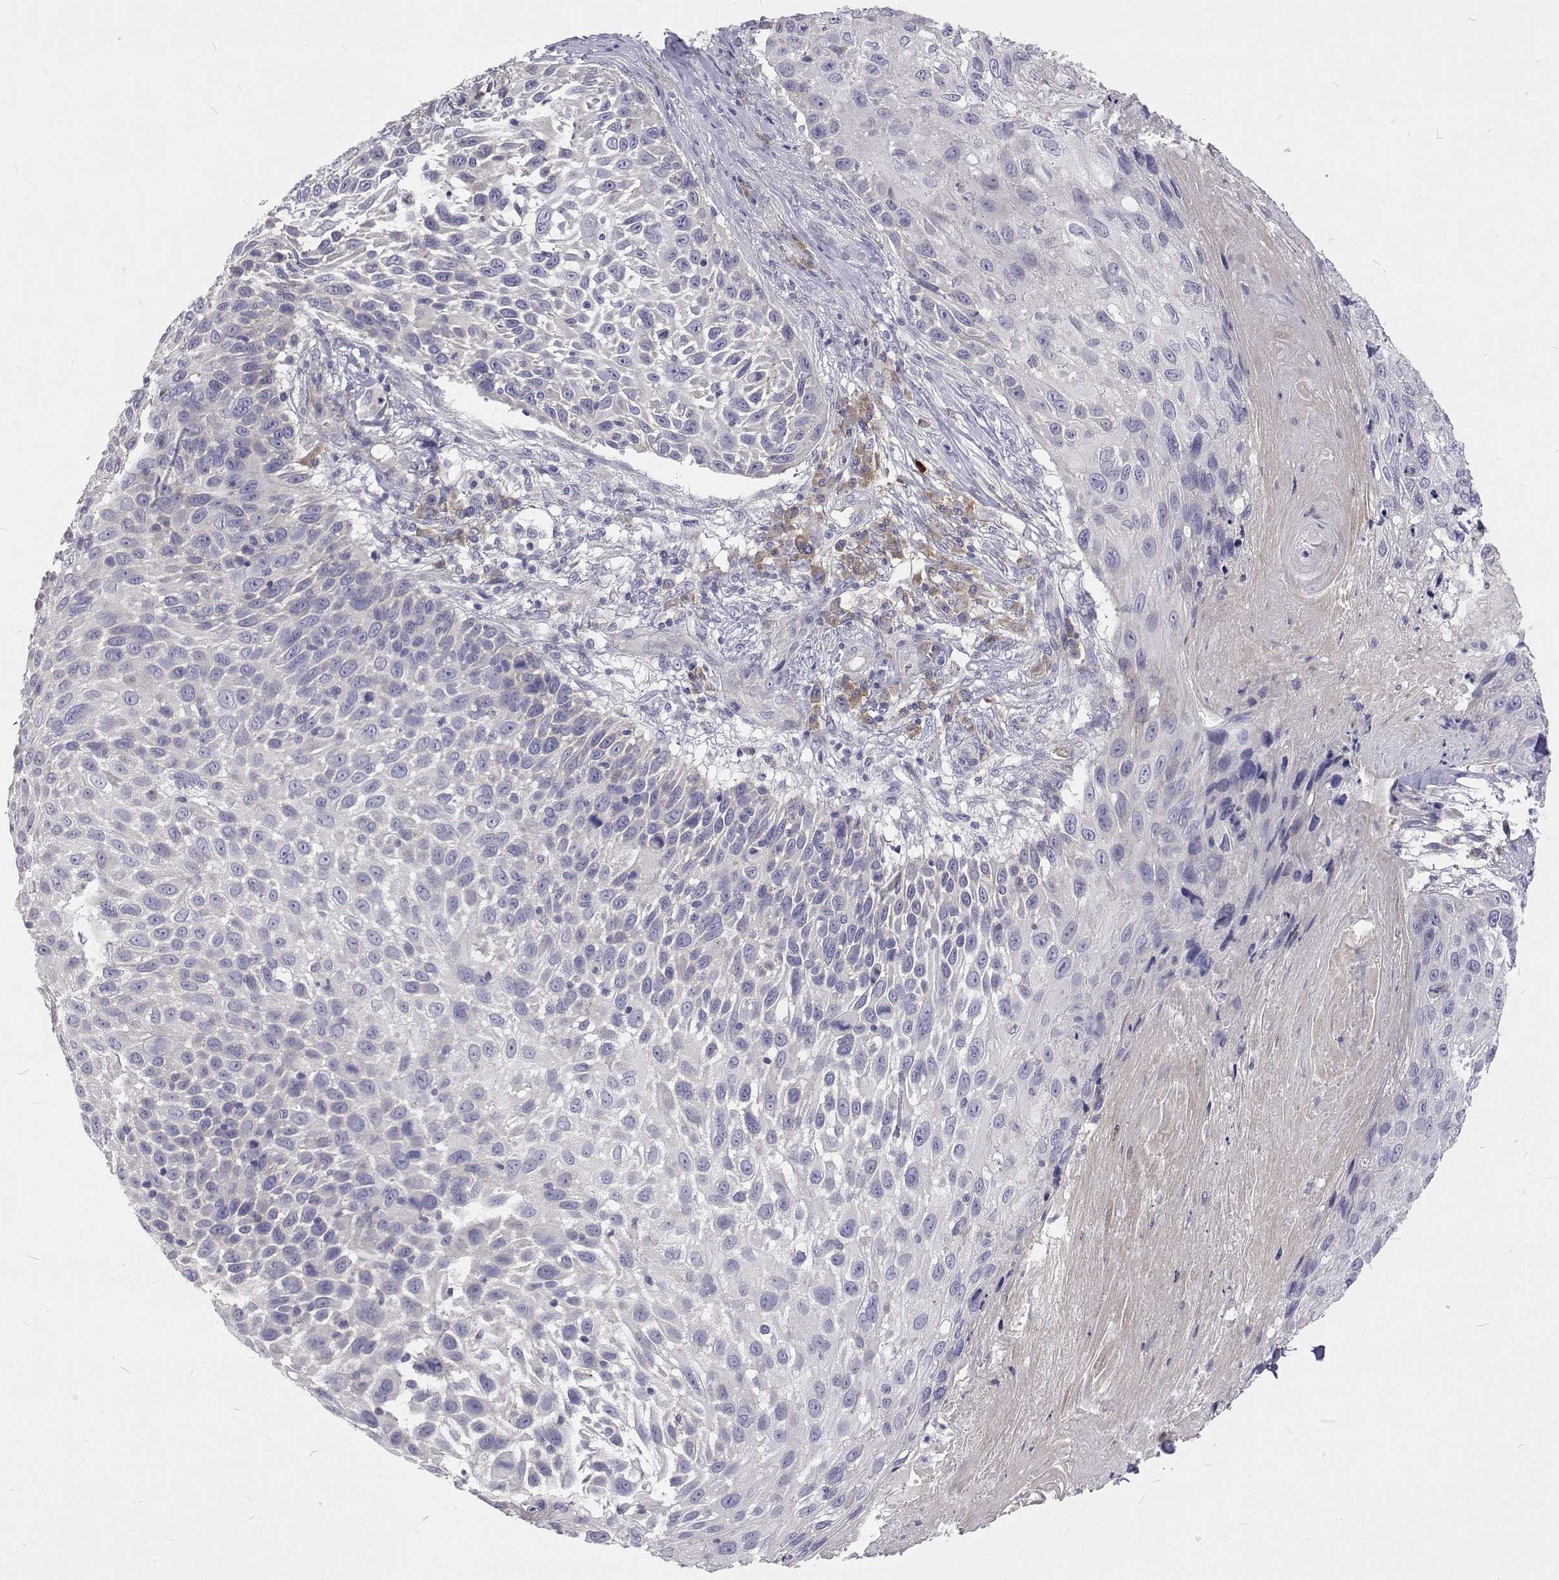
{"staining": {"intensity": "negative", "quantity": "none", "location": "none"}, "tissue": "skin cancer", "cell_type": "Tumor cells", "image_type": "cancer", "snomed": [{"axis": "morphology", "description": "Squamous cell carcinoma, NOS"}, {"axis": "topography", "description": "Skin"}], "caption": "DAB (3,3'-diaminobenzidine) immunohistochemical staining of human skin cancer (squamous cell carcinoma) reveals no significant expression in tumor cells. The staining was performed using DAB to visualize the protein expression in brown, while the nuclei were stained in blue with hematoxylin (Magnification: 20x).", "gene": "NPR3", "patient": {"sex": "male", "age": 92}}